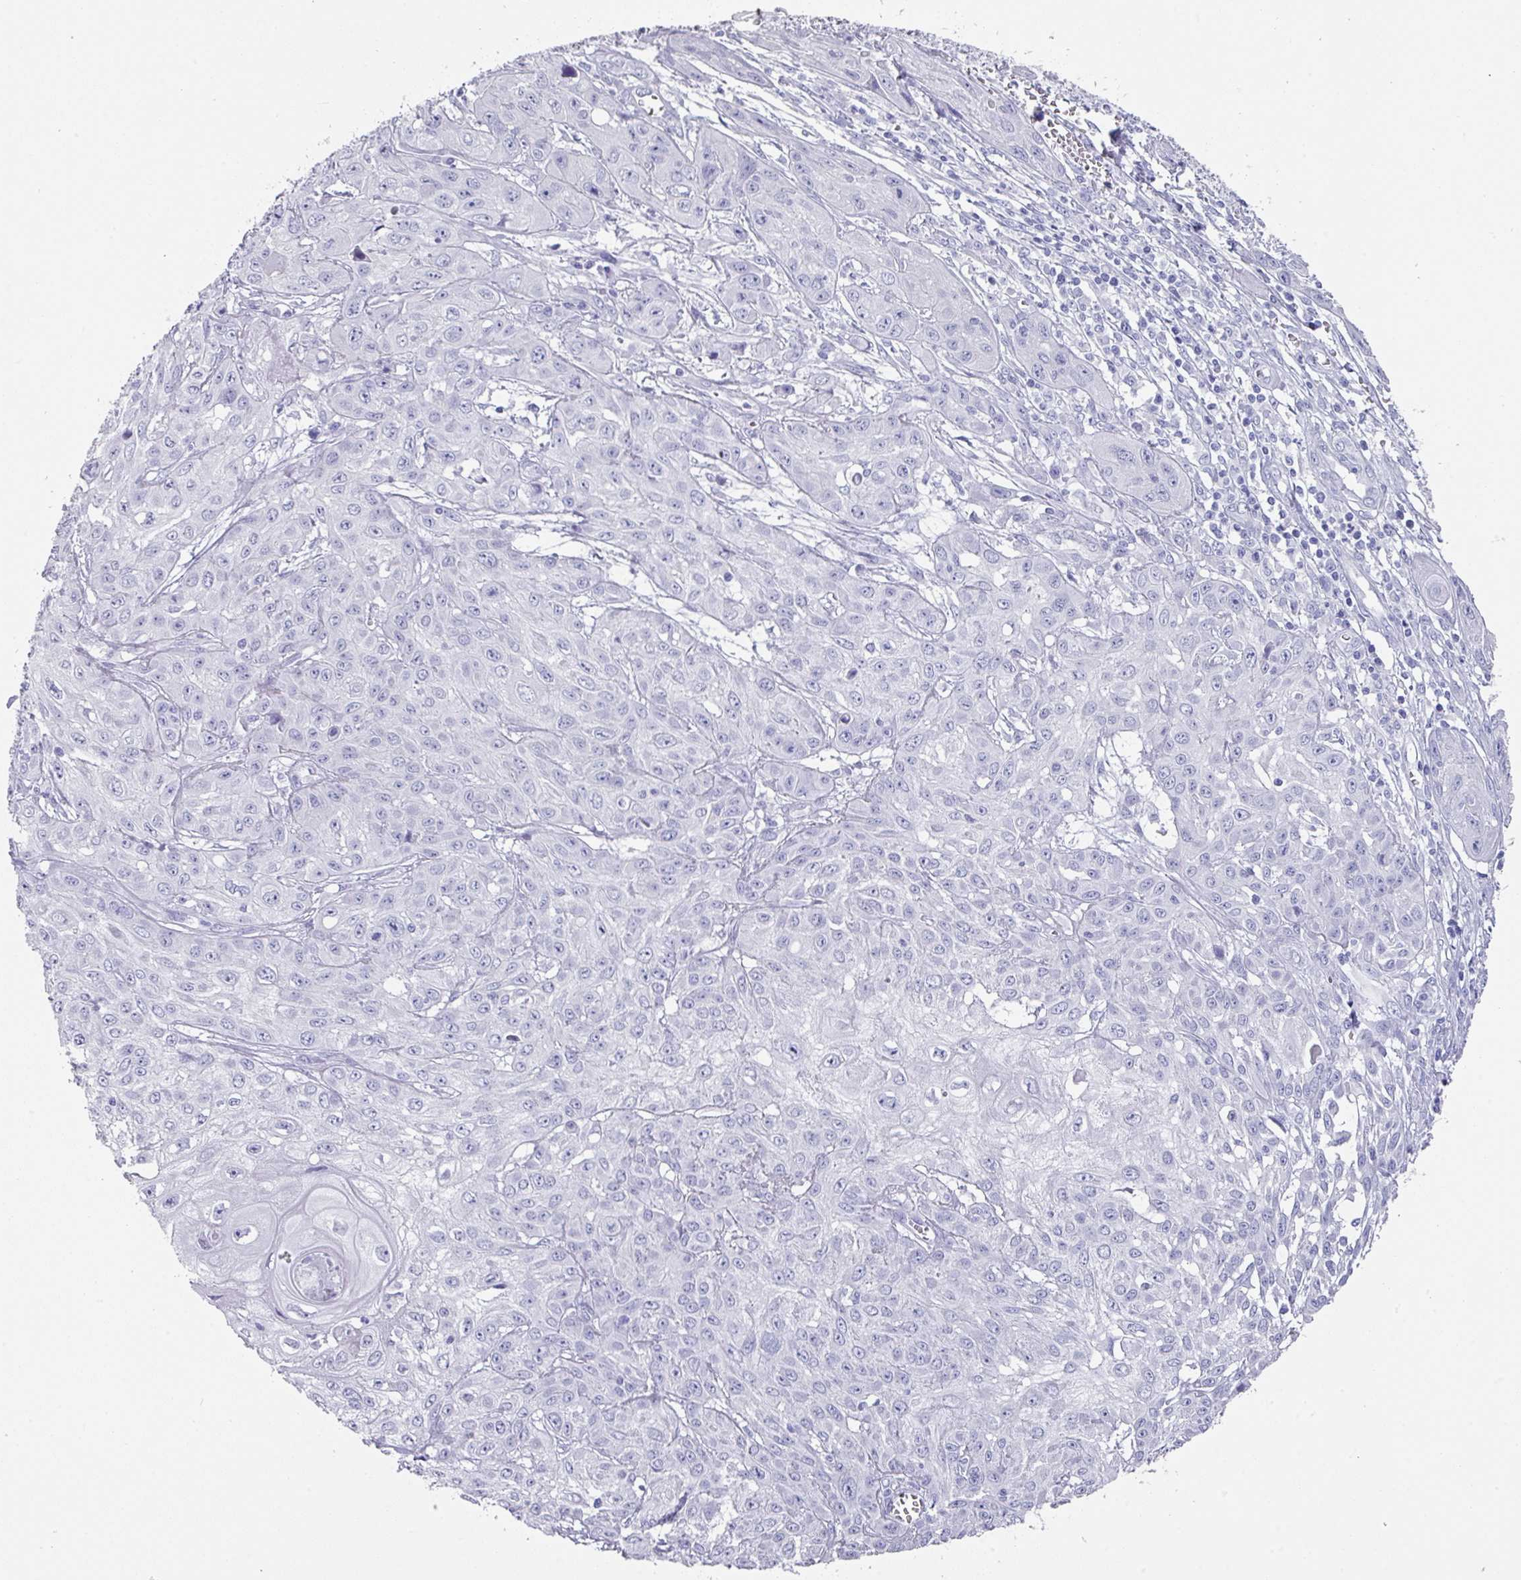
{"staining": {"intensity": "negative", "quantity": "none", "location": "none"}, "tissue": "skin cancer", "cell_type": "Tumor cells", "image_type": "cancer", "snomed": [{"axis": "morphology", "description": "Squamous cell carcinoma, NOS"}, {"axis": "topography", "description": "Skin"}, {"axis": "topography", "description": "Vulva"}], "caption": "Tumor cells show no significant protein staining in skin squamous cell carcinoma.", "gene": "PEX10", "patient": {"sex": "female", "age": 71}}